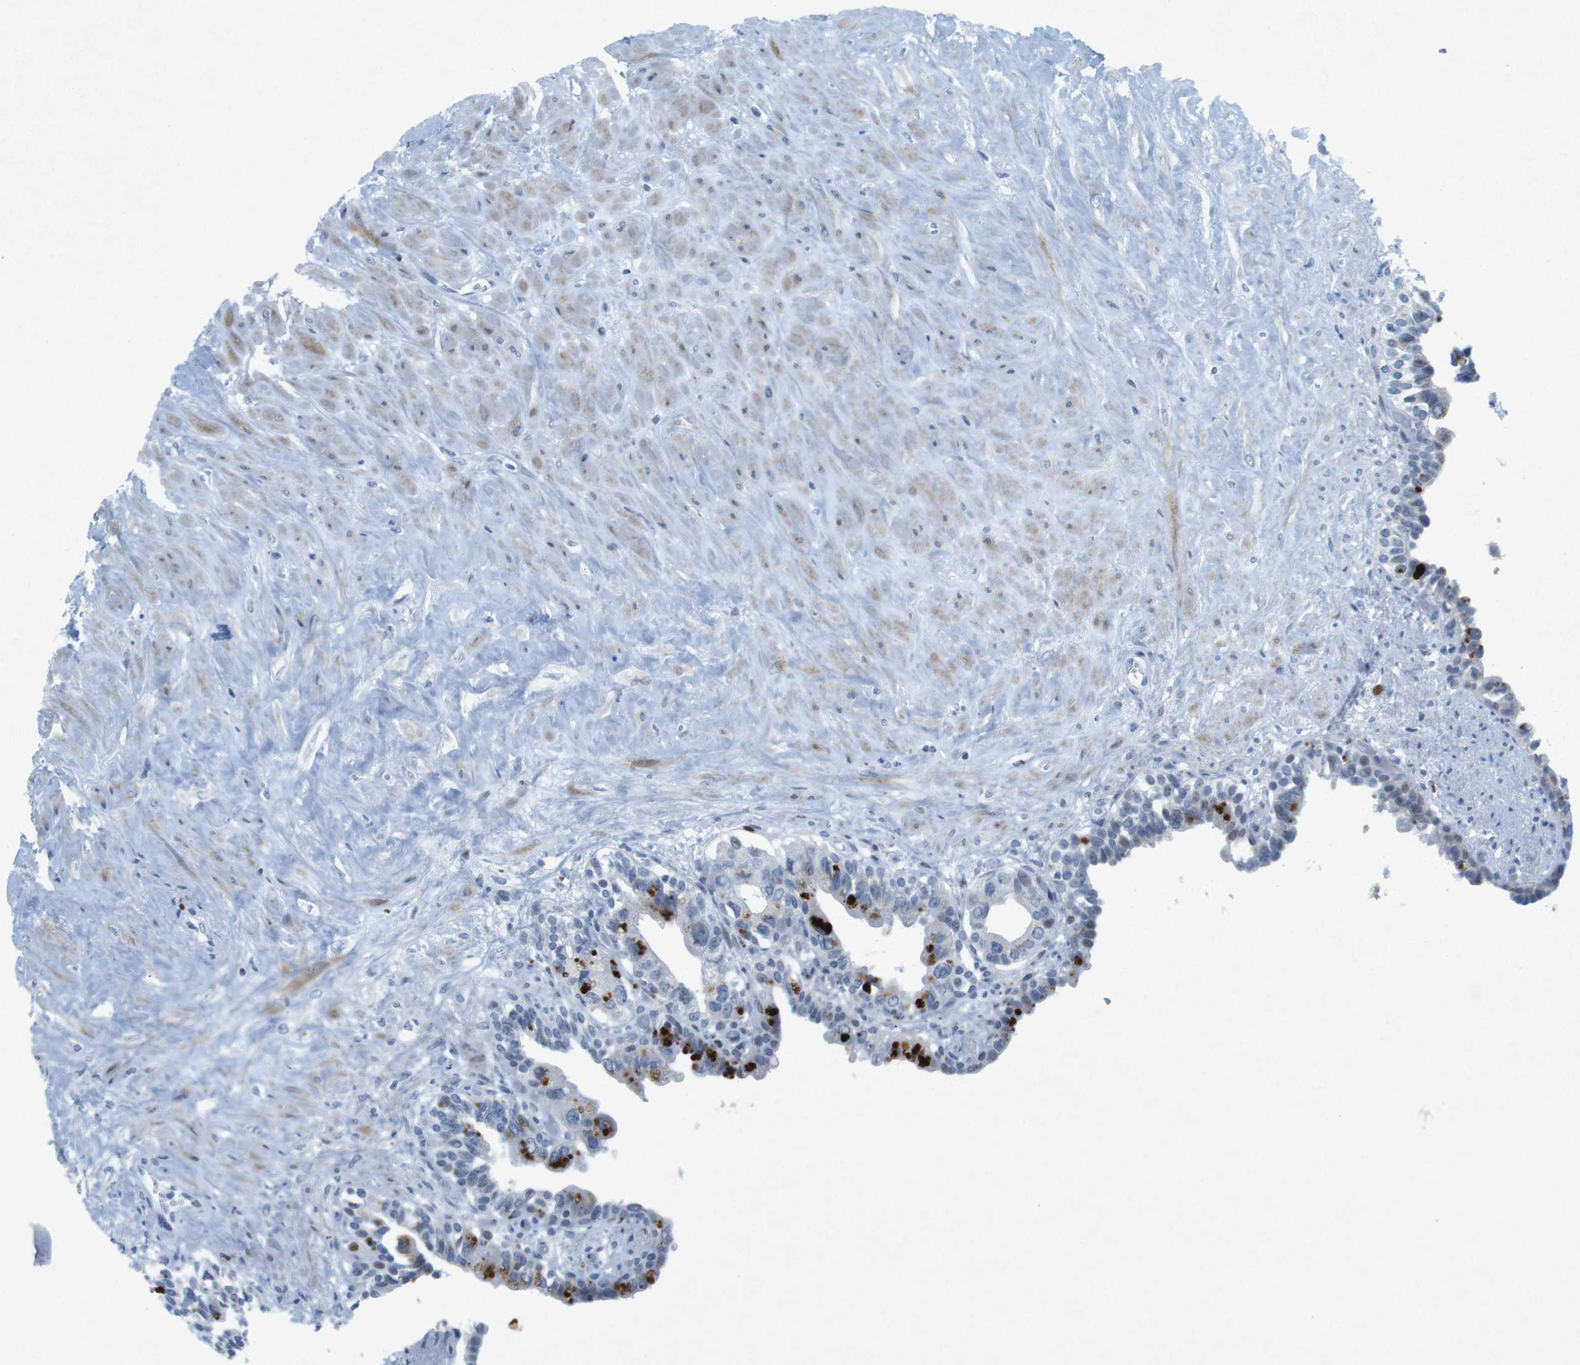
{"staining": {"intensity": "strong", "quantity": "<25%", "location": "cytoplasmic/membranous"}, "tissue": "seminal vesicle", "cell_type": "Glandular cells", "image_type": "normal", "snomed": [{"axis": "morphology", "description": "Normal tissue, NOS"}, {"axis": "topography", "description": "Seminal veicle"}], "caption": "A high-resolution photomicrograph shows IHC staining of unremarkable seminal vesicle, which shows strong cytoplasmic/membranous staining in about <25% of glandular cells.", "gene": "CHAF1A", "patient": {"sex": "male", "age": 63}}